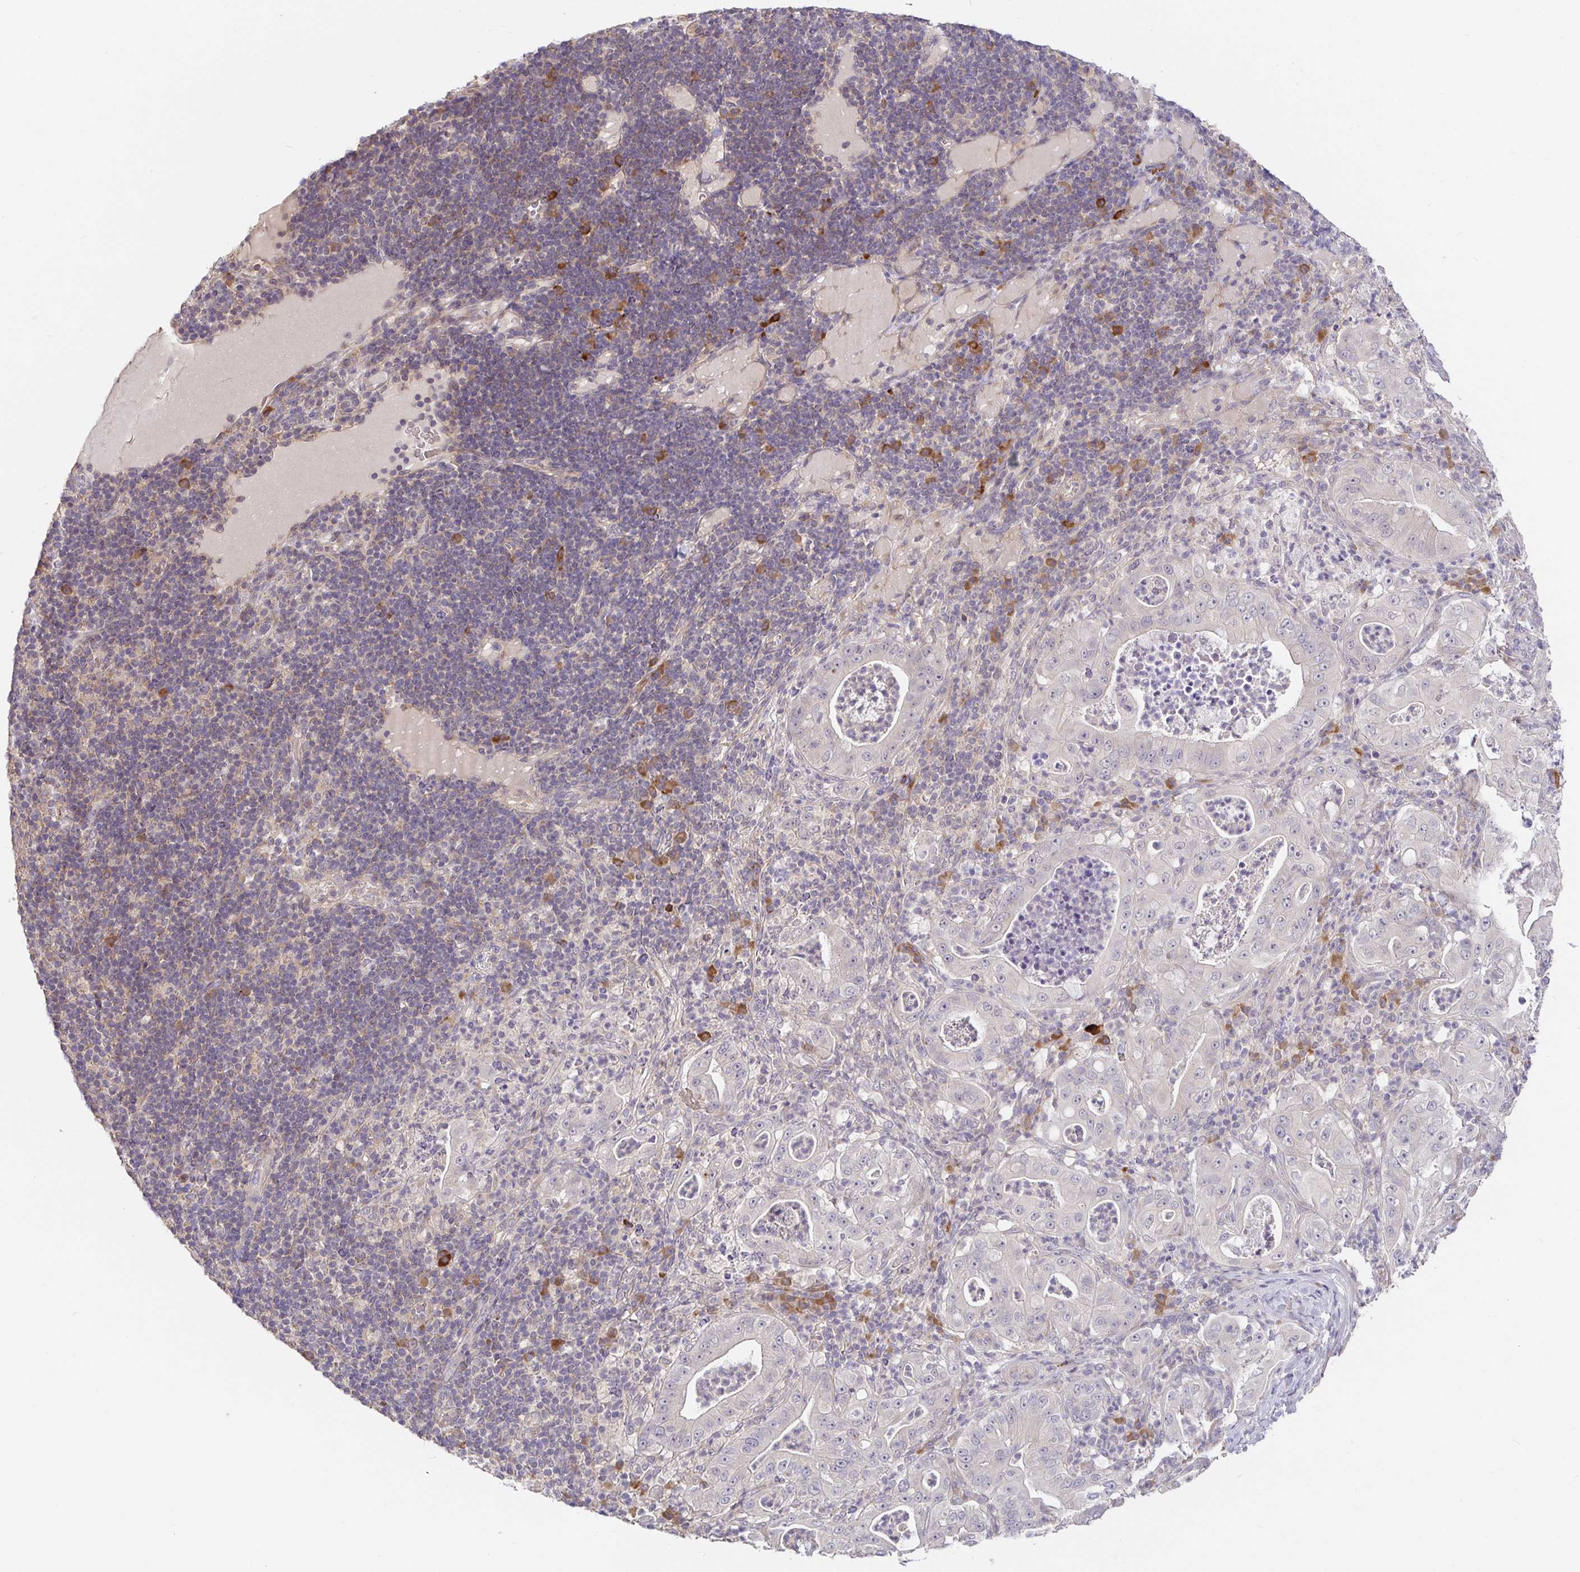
{"staining": {"intensity": "negative", "quantity": "none", "location": "none"}, "tissue": "pancreatic cancer", "cell_type": "Tumor cells", "image_type": "cancer", "snomed": [{"axis": "morphology", "description": "Adenocarcinoma, NOS"}, {"axis": "topography", "description": "Pancreas"}], "caption": "The image shows no staining of tumor cells in adenocarcinoma (pancreatic).", "gene": "ZDHHC11", "patient": {"sex": "male", "age": 71}}